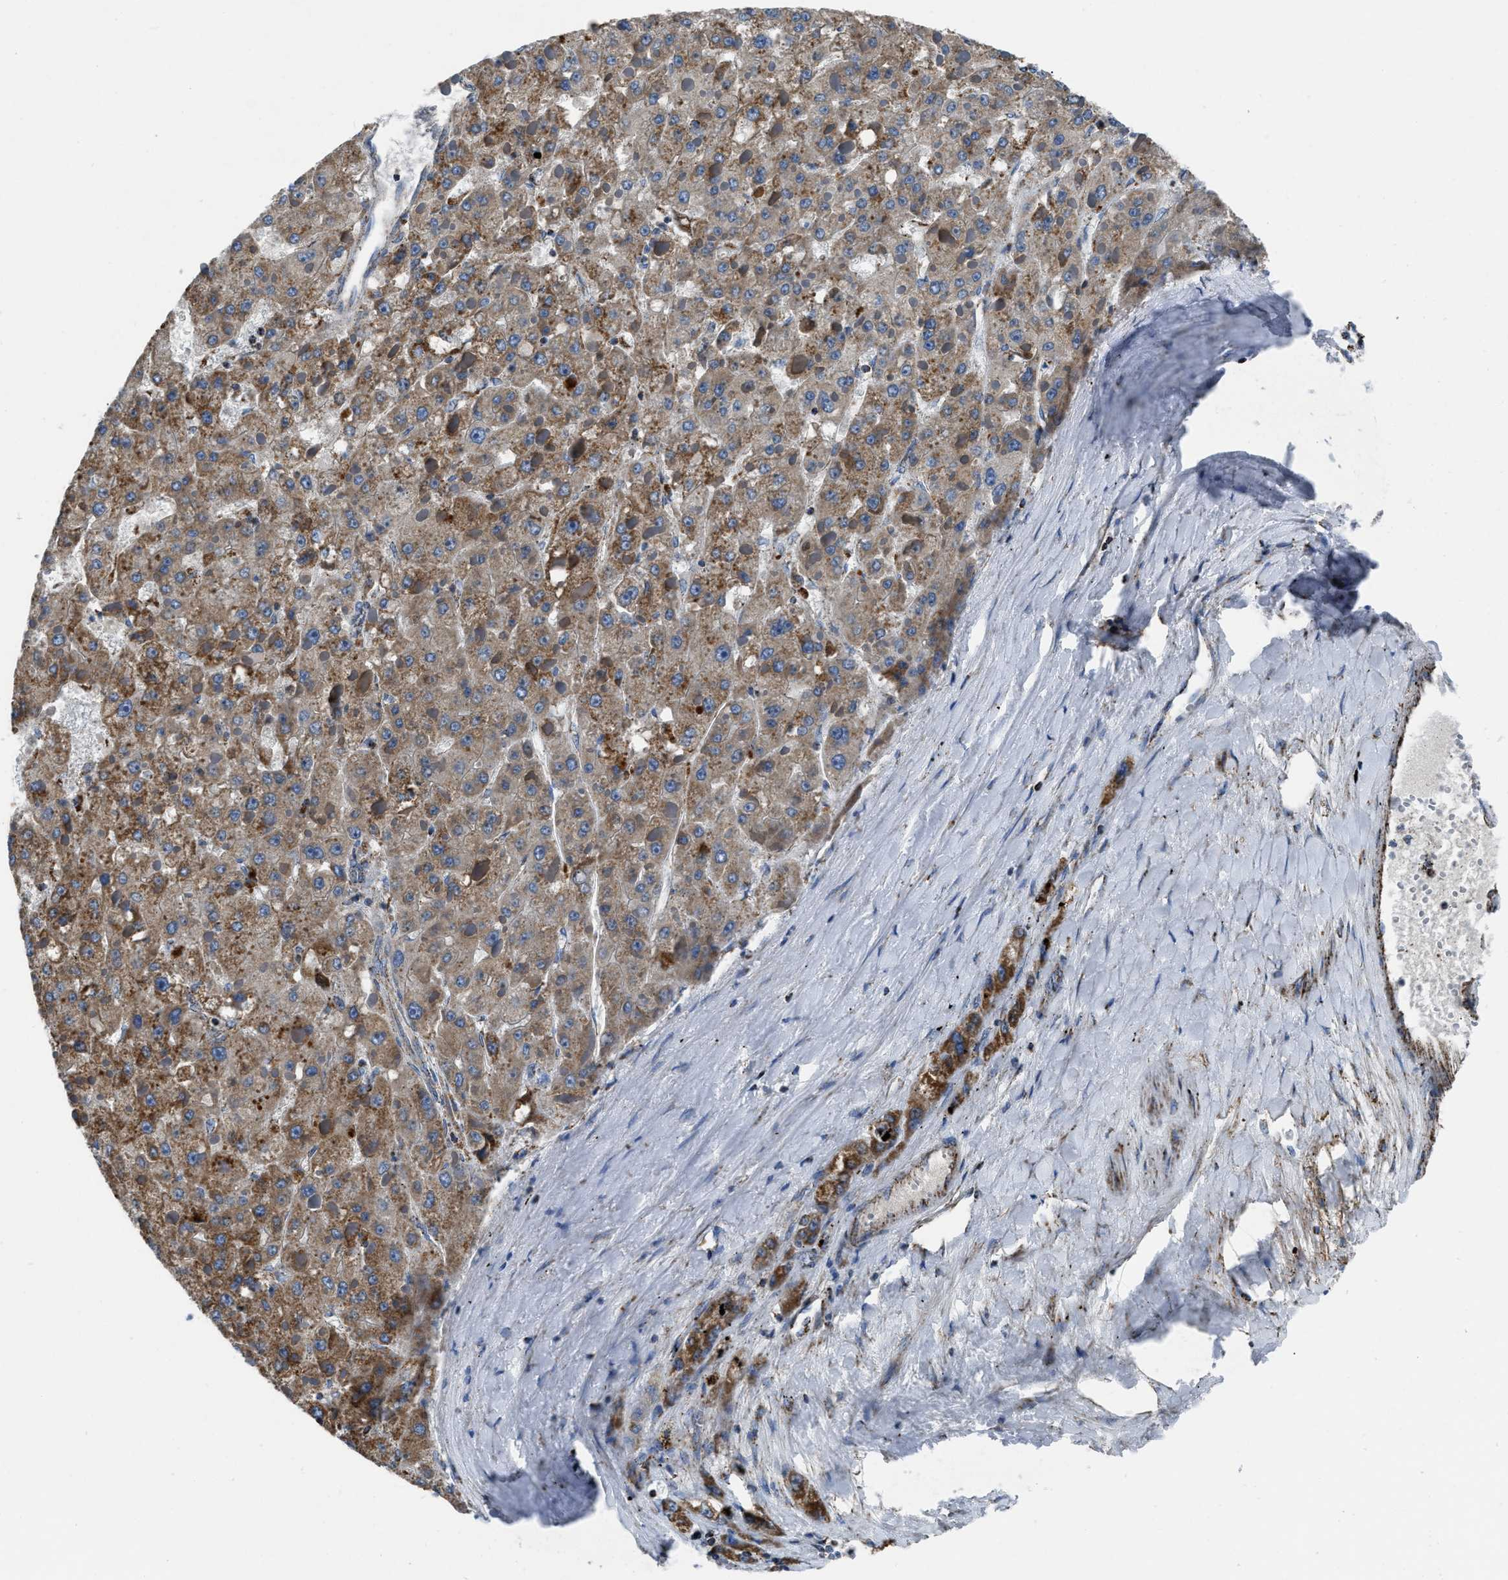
{"staining": {"intensity": "moderate", "quantity": ">75%", "location": "cytoplasmic/membranous"}, "tissue": "liver cancer", "cell_type": "Tumor cells", "image_type": "cancer", "snomed": [{"axis": "morphology", "description": "Carcinoma, Hepatocellular, NOS"}, {"axis": "topography", "description": "Liver"}], "caption": "This image shows liver hepatocellular carcinoma stained with IHC to label a protein in brown. The cytoplasmic/membranous of tumor cells show moderate positivity for the protein. Nuclei are counter-stained blue.", "gene": "NSD3", "patient": {"sex": "female", "age": 73}}